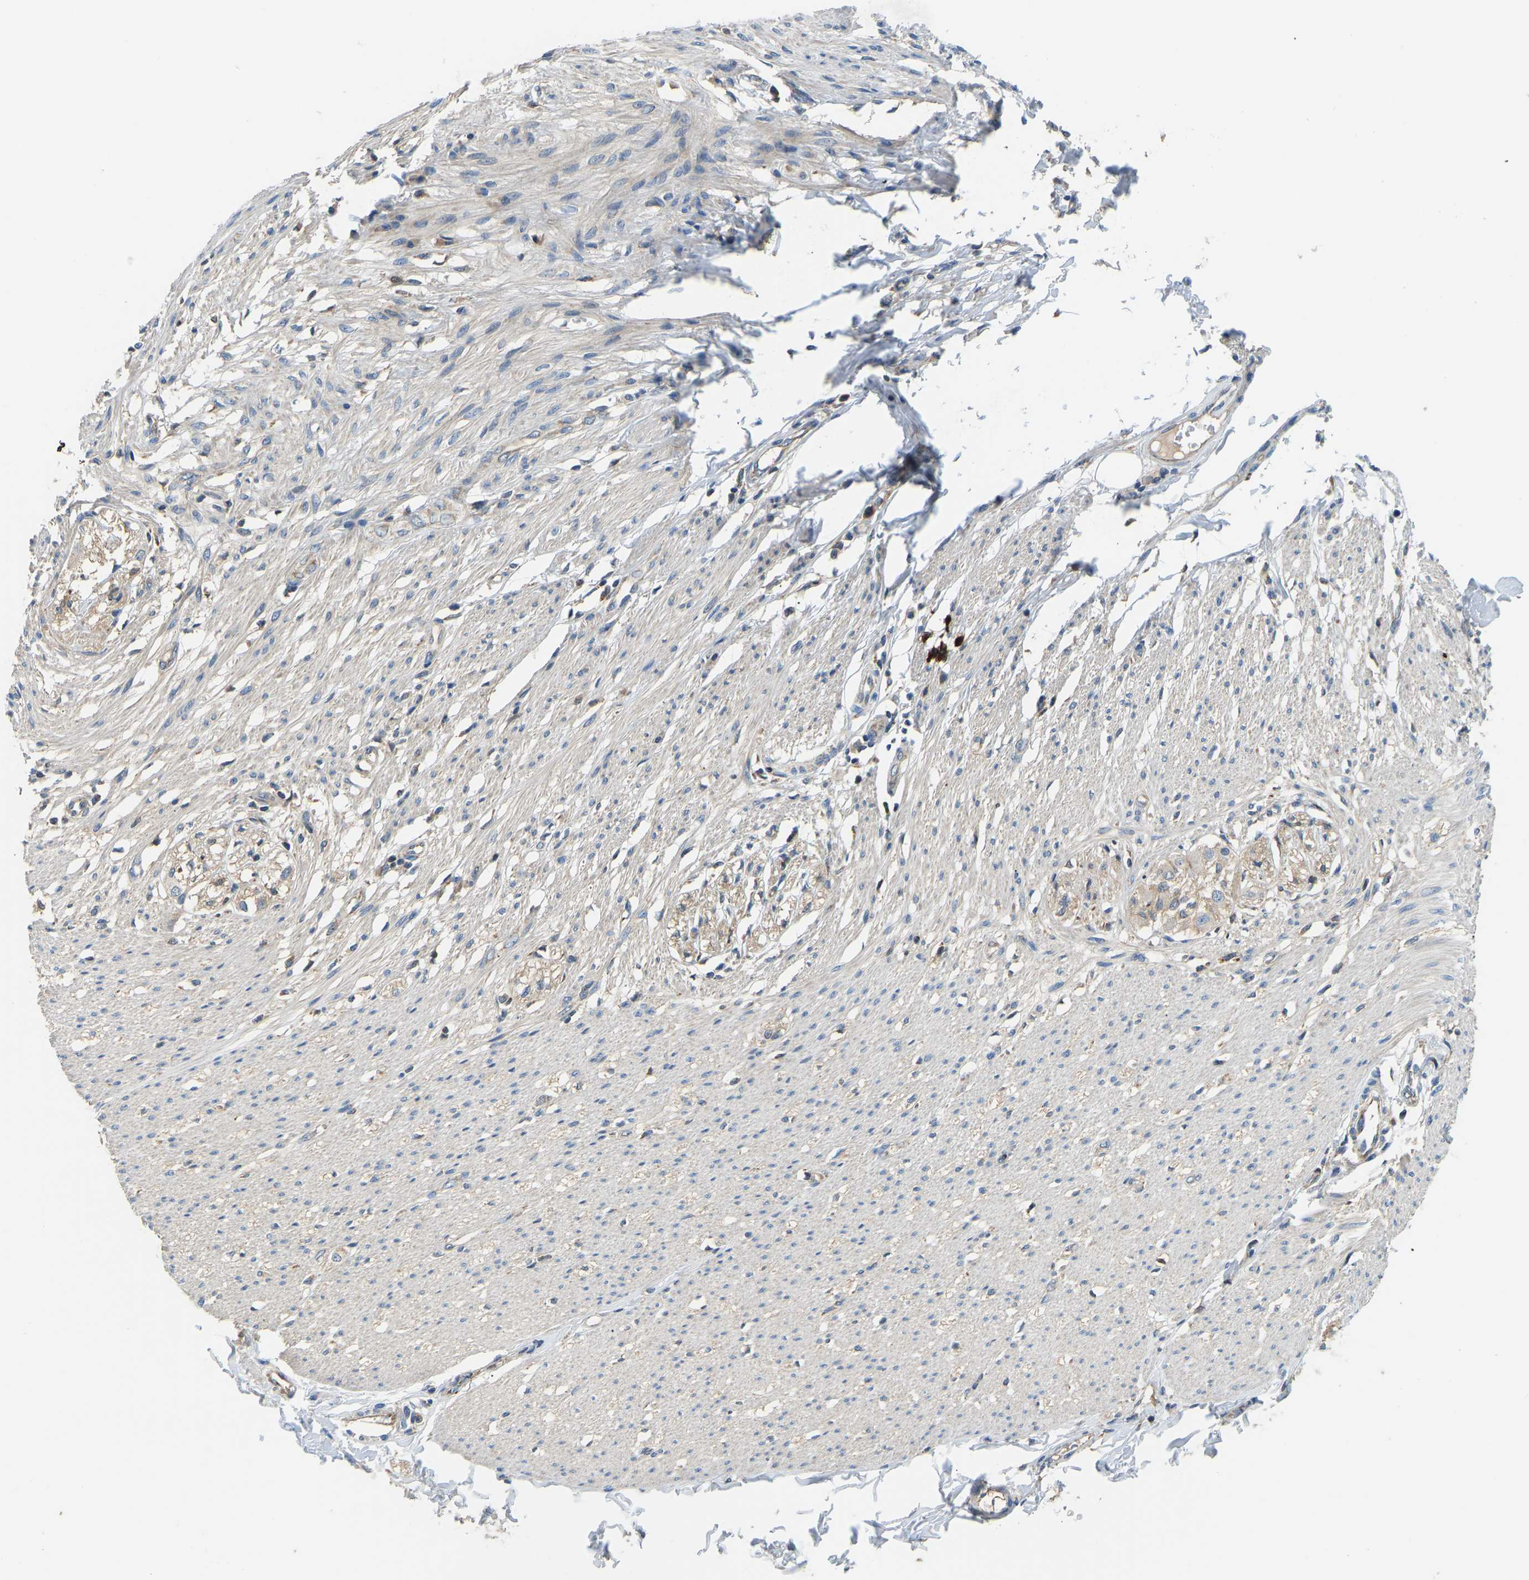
{"staining": {"intensity": "weak", "quantity": "25%-75%", "location": "cytoplasmic/membranous"}, "tissue": "smooth muscle", "cell_type": "Smooth muscle cells", "image_type": "normal", "snomed": [{"axis": "morphology", "description": "Normal tissue, NOS"}, {"axis": "morphology", "description": "Adenocarcinoma, NOS"}, {"axis": "topography", "description": "Colon"}, {"axis": "topography", "description": "Peripheral nerve tissue"}], "caption": "Unremarkable smooth muscle was stained to show a protein in brown. There is low levels of weak cytoplasmic/membranous staining in about 25%-75% of smooth muscle cells. Ihc stains the protein of interest in brown and the nuclei are stained blue.", "gene": "RBP1", "patient": {"sex": "male", "age": 14}}